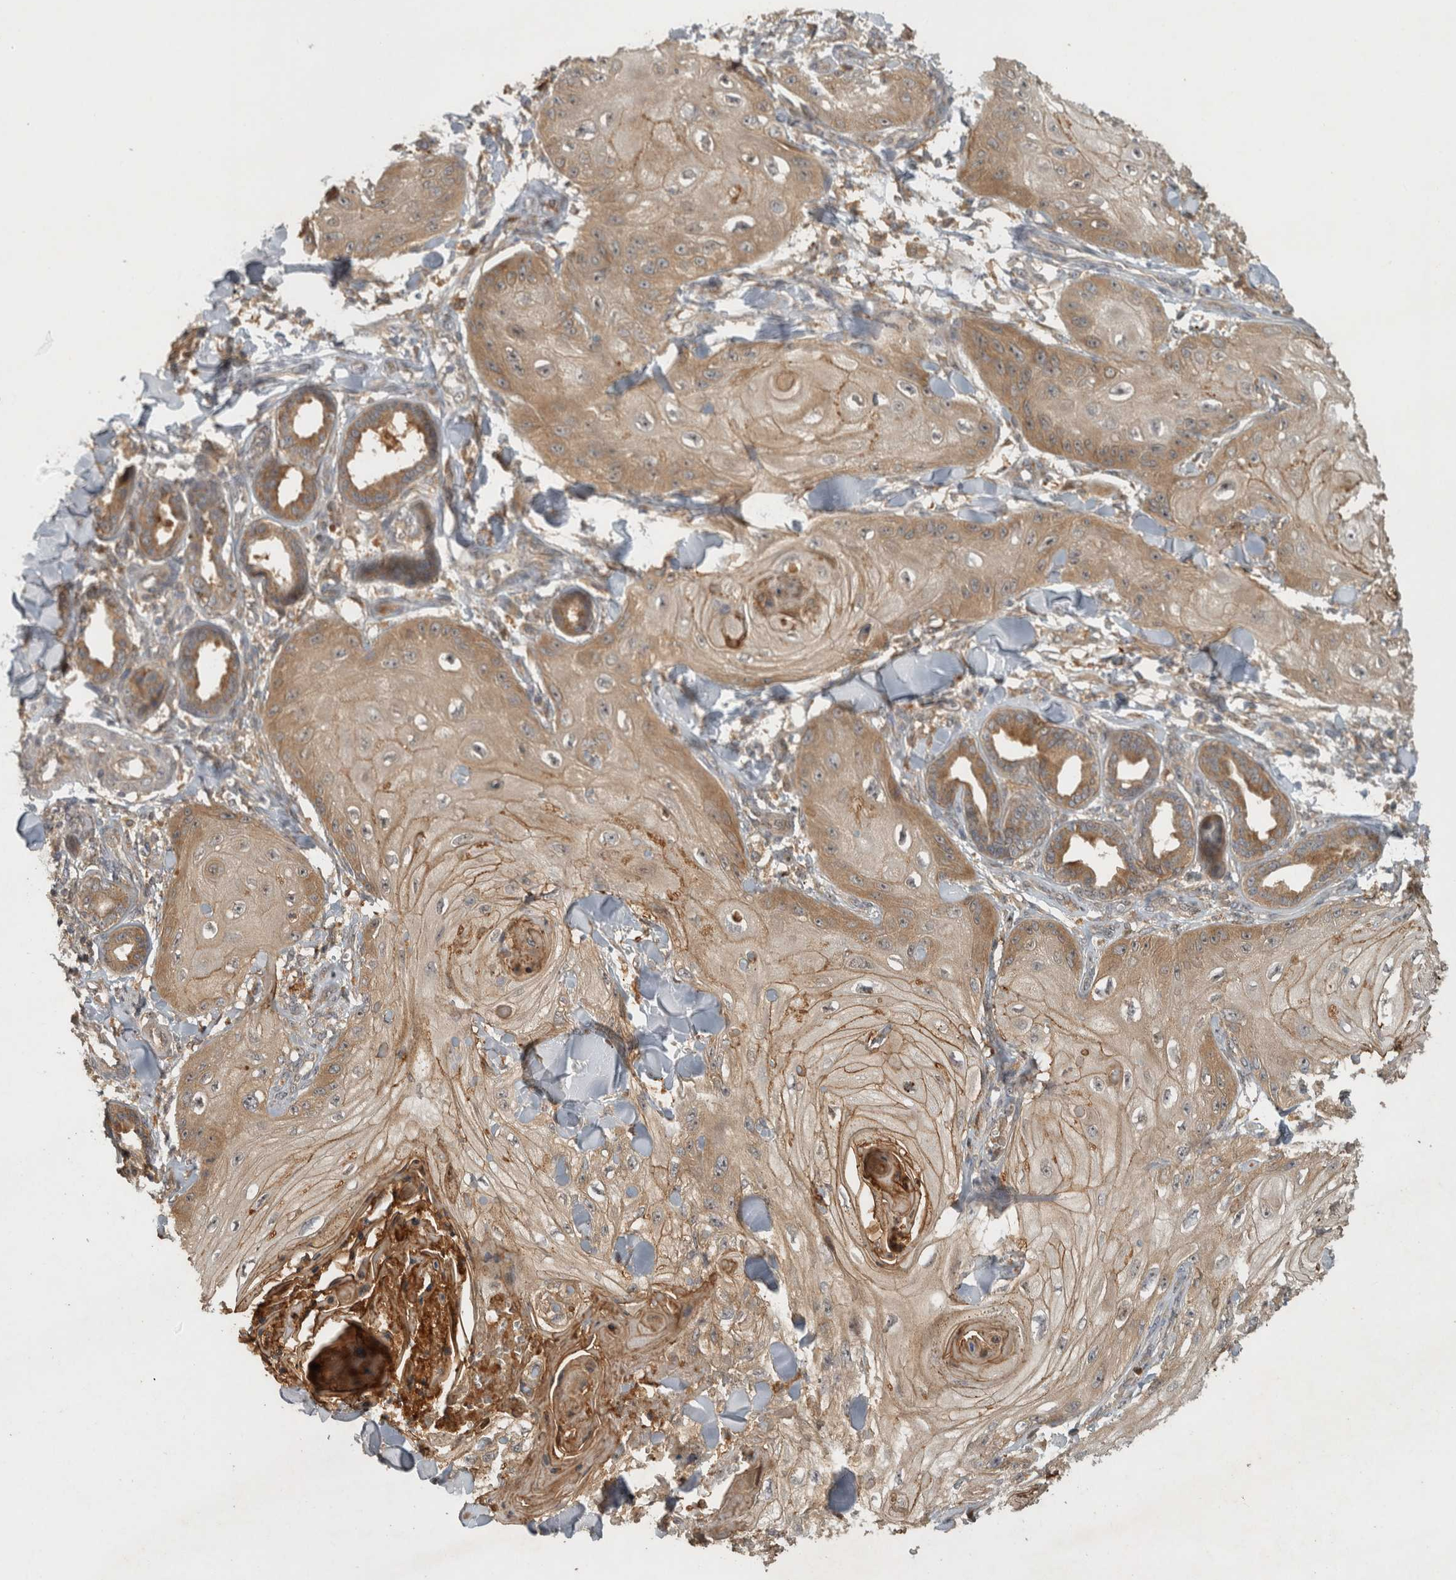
{"staining": {"intensity": "moderate", "quantity": ">75%", "location": "cytoplasmic/membranous"}, "tissue": "skin cancer", "cell_type": "Tumor cells", "image_type": "cancer", "snomed": [{"axis": "morphology", "description": "Squamous cell carcinoma, NOS"}, {"axis": "topography", "description": "Skin"}], "caption": "Tumor cells display medium levels of moderate cytoplasmic/membranous positivity in approximately >75% of cells in skin cancer (squamous cell carcinoma).", "gene": "VEPH1", "patient": {"sex": "male", "age": 74}}